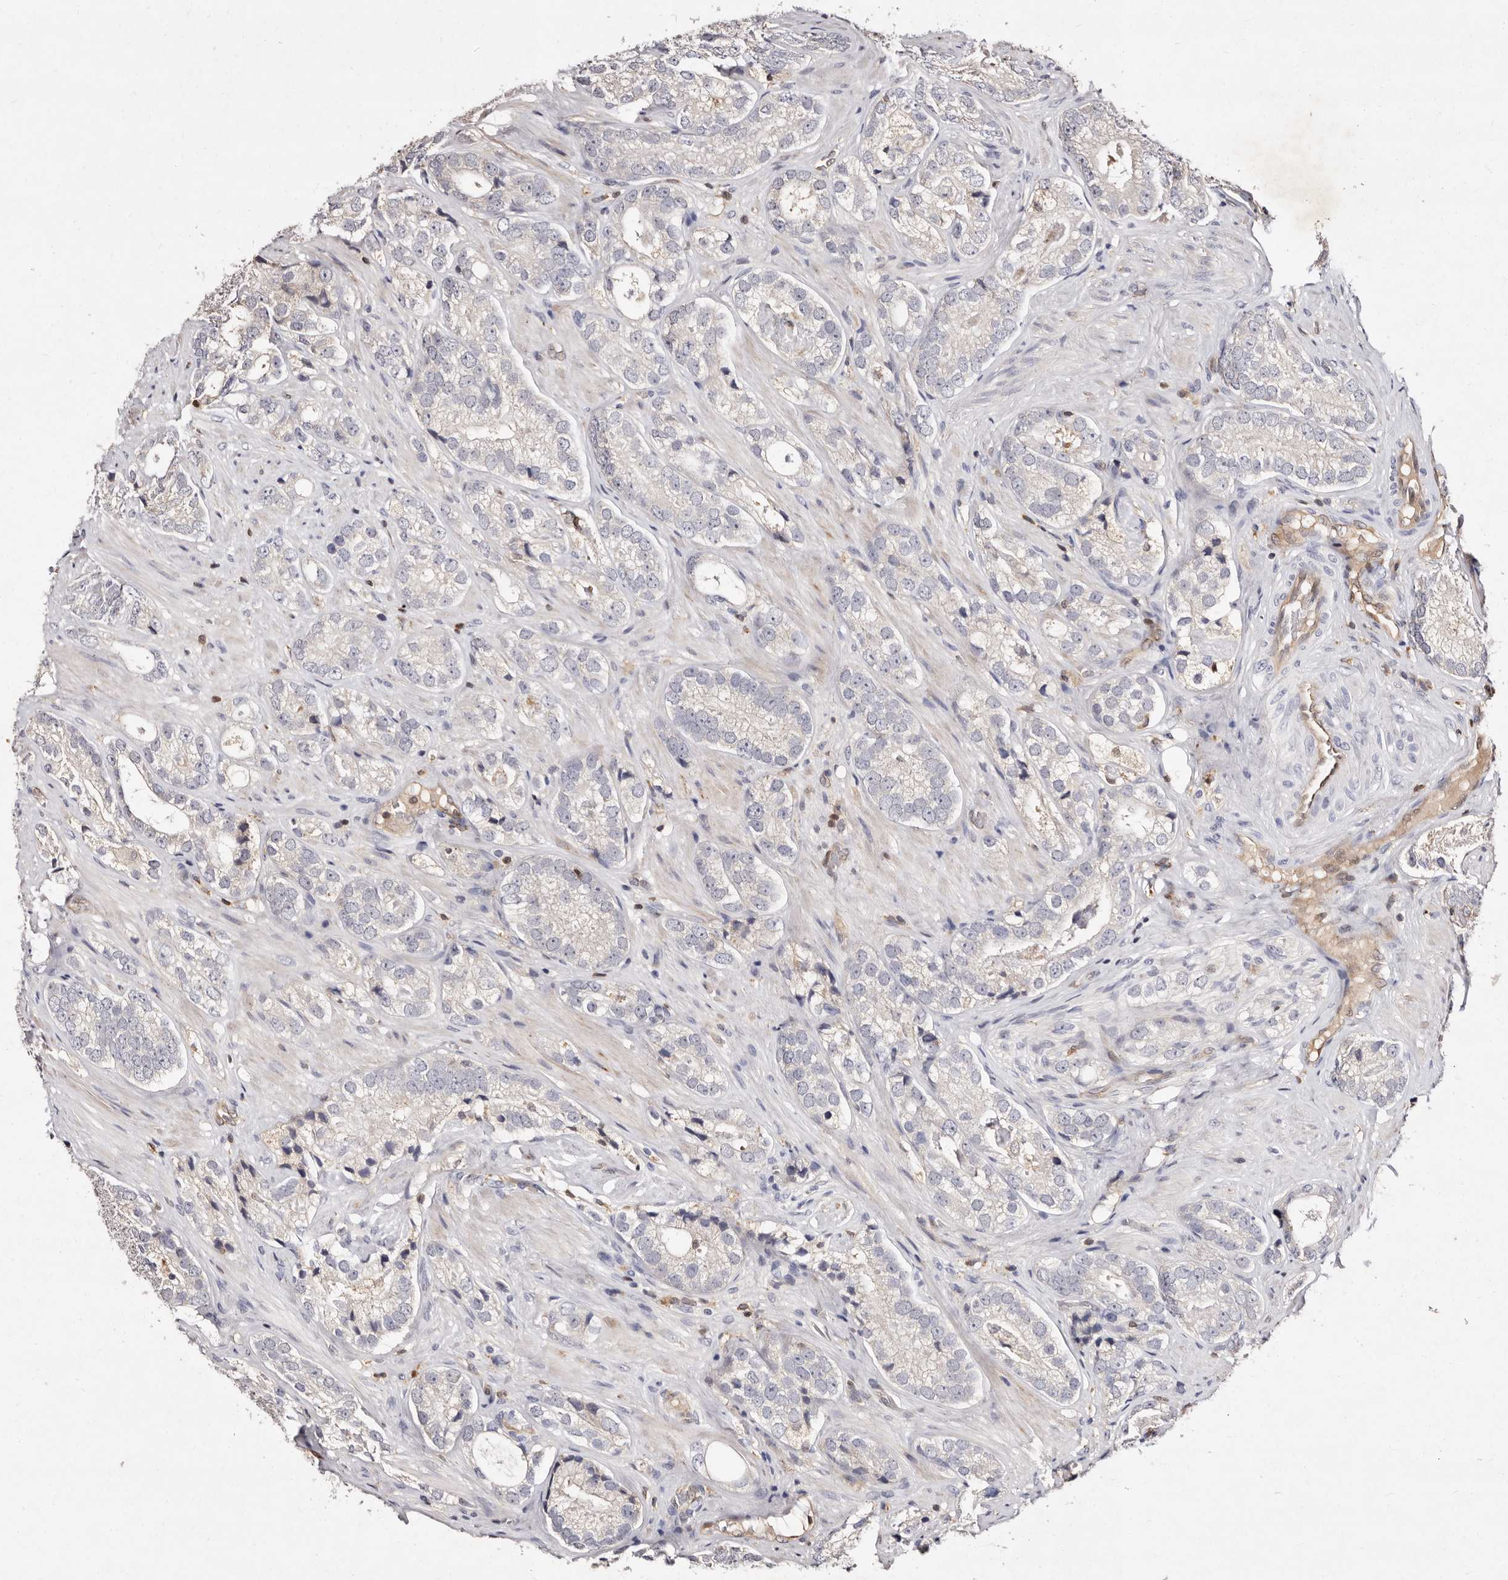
{"staining": {"intensity": "negative", "quantity": "none", "location": "none"}, "tissue": "prostate cancer", "cell_type": "Tumor cells", "image_type": "cancer", "snomed": [{"axis": "morphology", "description": "Adenocarcinoma, High grade"}, {"axis": "topography", "description": "Prostate"}], "caption": "Immunohistochemical staining of prostate cancer (adenocarcinoma (high-grade)) reveals no significant positivity in tumor cells.", "gene": "GIMAP4", "patient": {"sex": "male", "age": 56}}